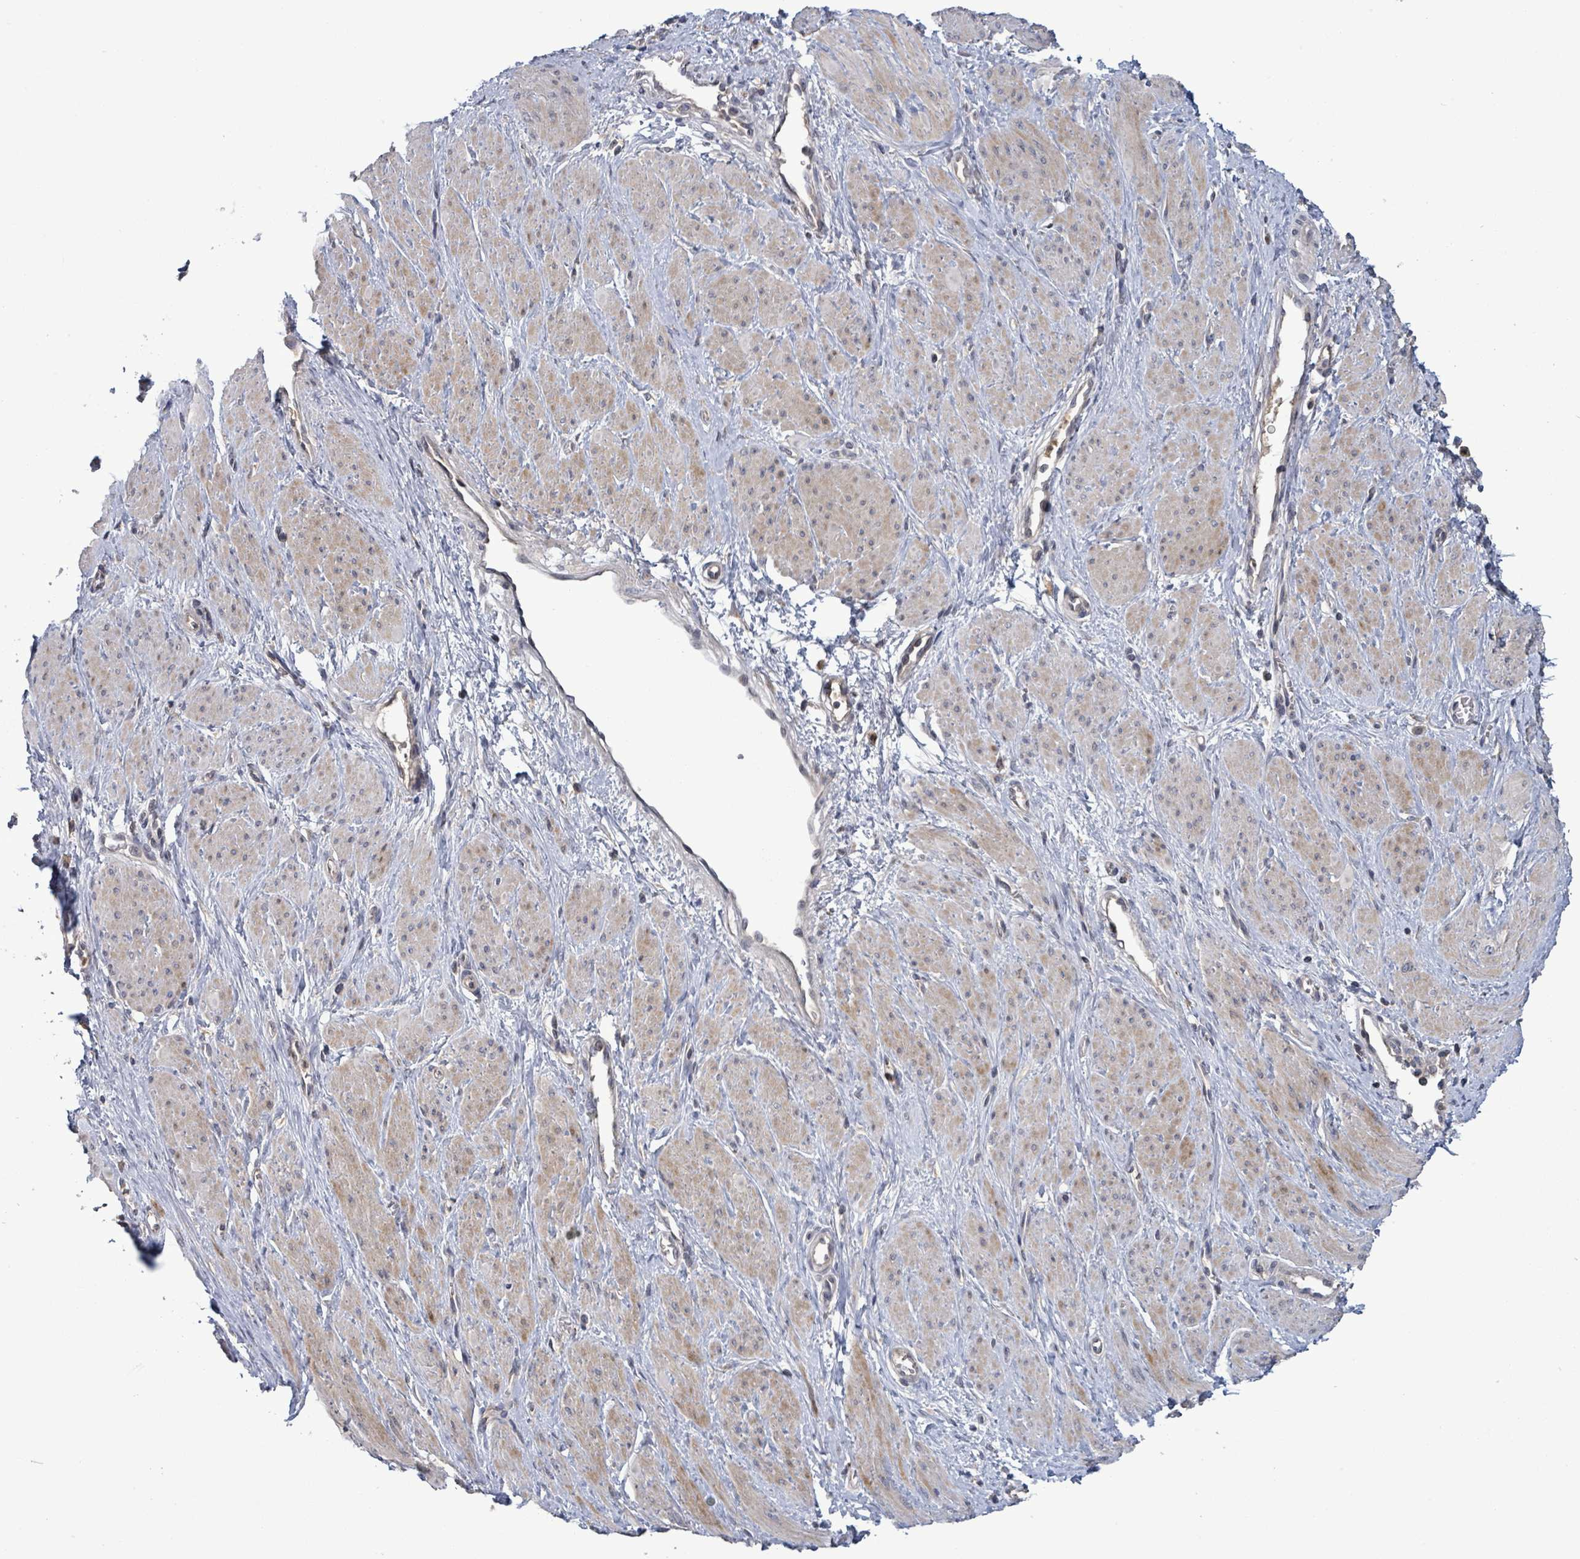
{"staining": {"intensity": "weak", "quantity": "25%-75%", "location": "cytoplasmic/membranous"}, "tissue": "smooth muscle", "cell_type": "Smooth muscle cells", "image_type": "normal", "snomed": [{"axis": "morphology", "description": "Normal tissue, NOS"}, {"axis": "topography", "description": "Smooth muscle"}, {"axis": "topography", "description": "Uterus"}], "caption": "Unremarkable smooth muscle reveals weak cytoplasmic/membranous expression in approximately 25%-75% of smooth muscle cells, visualized by immunohistochemistry. Using DAB (3,3'-diaminobenzidine) (brown) and hematoxylin (blue) stains, captured at high magnification using brightfield microscopy.", "gene": "SERPINE3", "patient": {"sex": "female", "age": 39}}